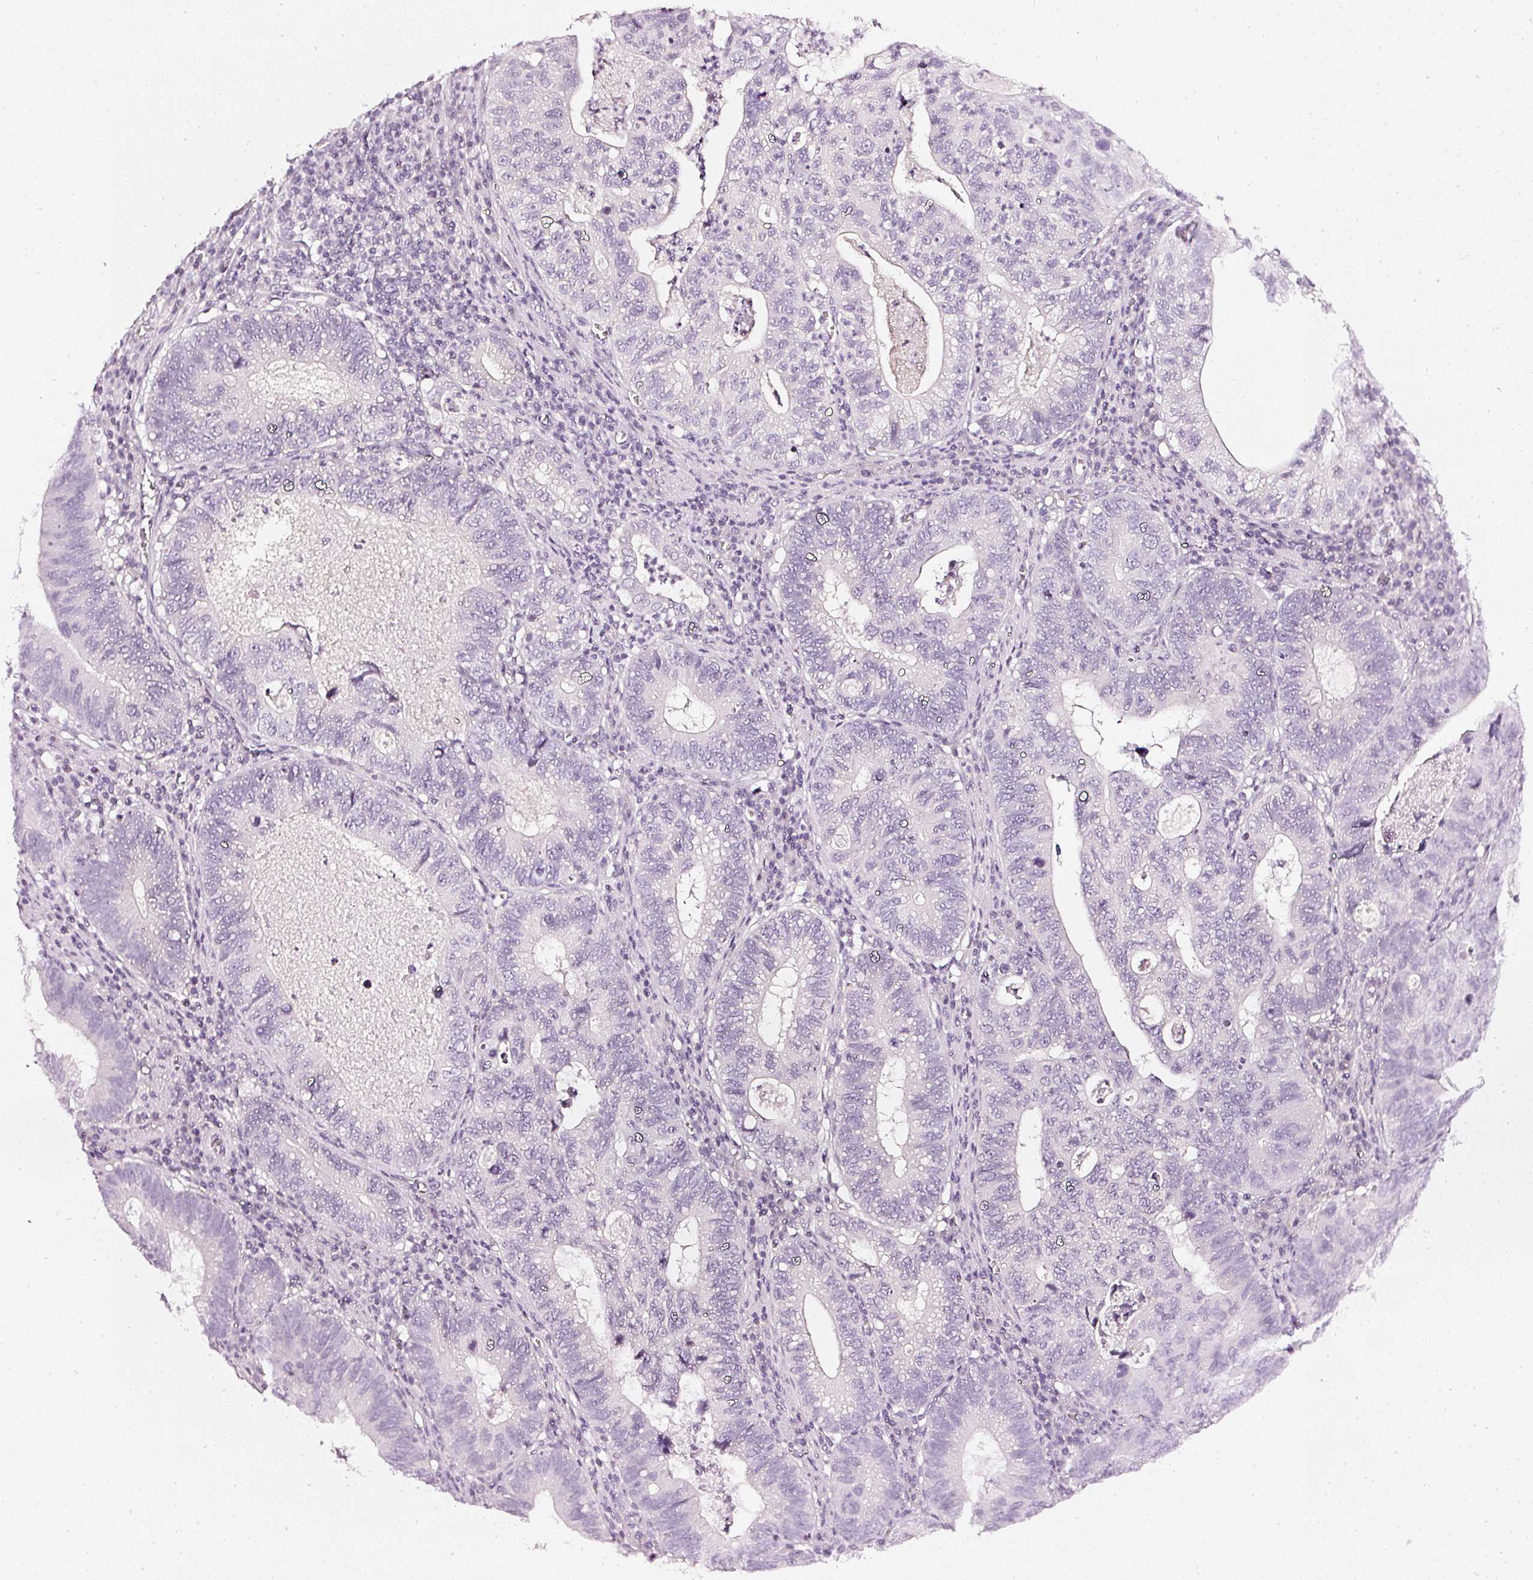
{"staining": {"intensity": "negative", "quantity": "none", "location": "none"}, "tissue": "stomach cancer", "cell_type": "Tumor cells", "image_type": "cancer", "snomed": [{"axis": "morphology", "description": "Adenocarcinoma, NOS"}, {"axis": "topography", "description": "Stomach"}], "caption": "Immunohistochemistry image of adenocarcinoma (stomach) stained for a protein (brown), which demonstrates no staining in tumor cells.", "gene": "CNP", "patient": {"sex": "male", "age": 59}}